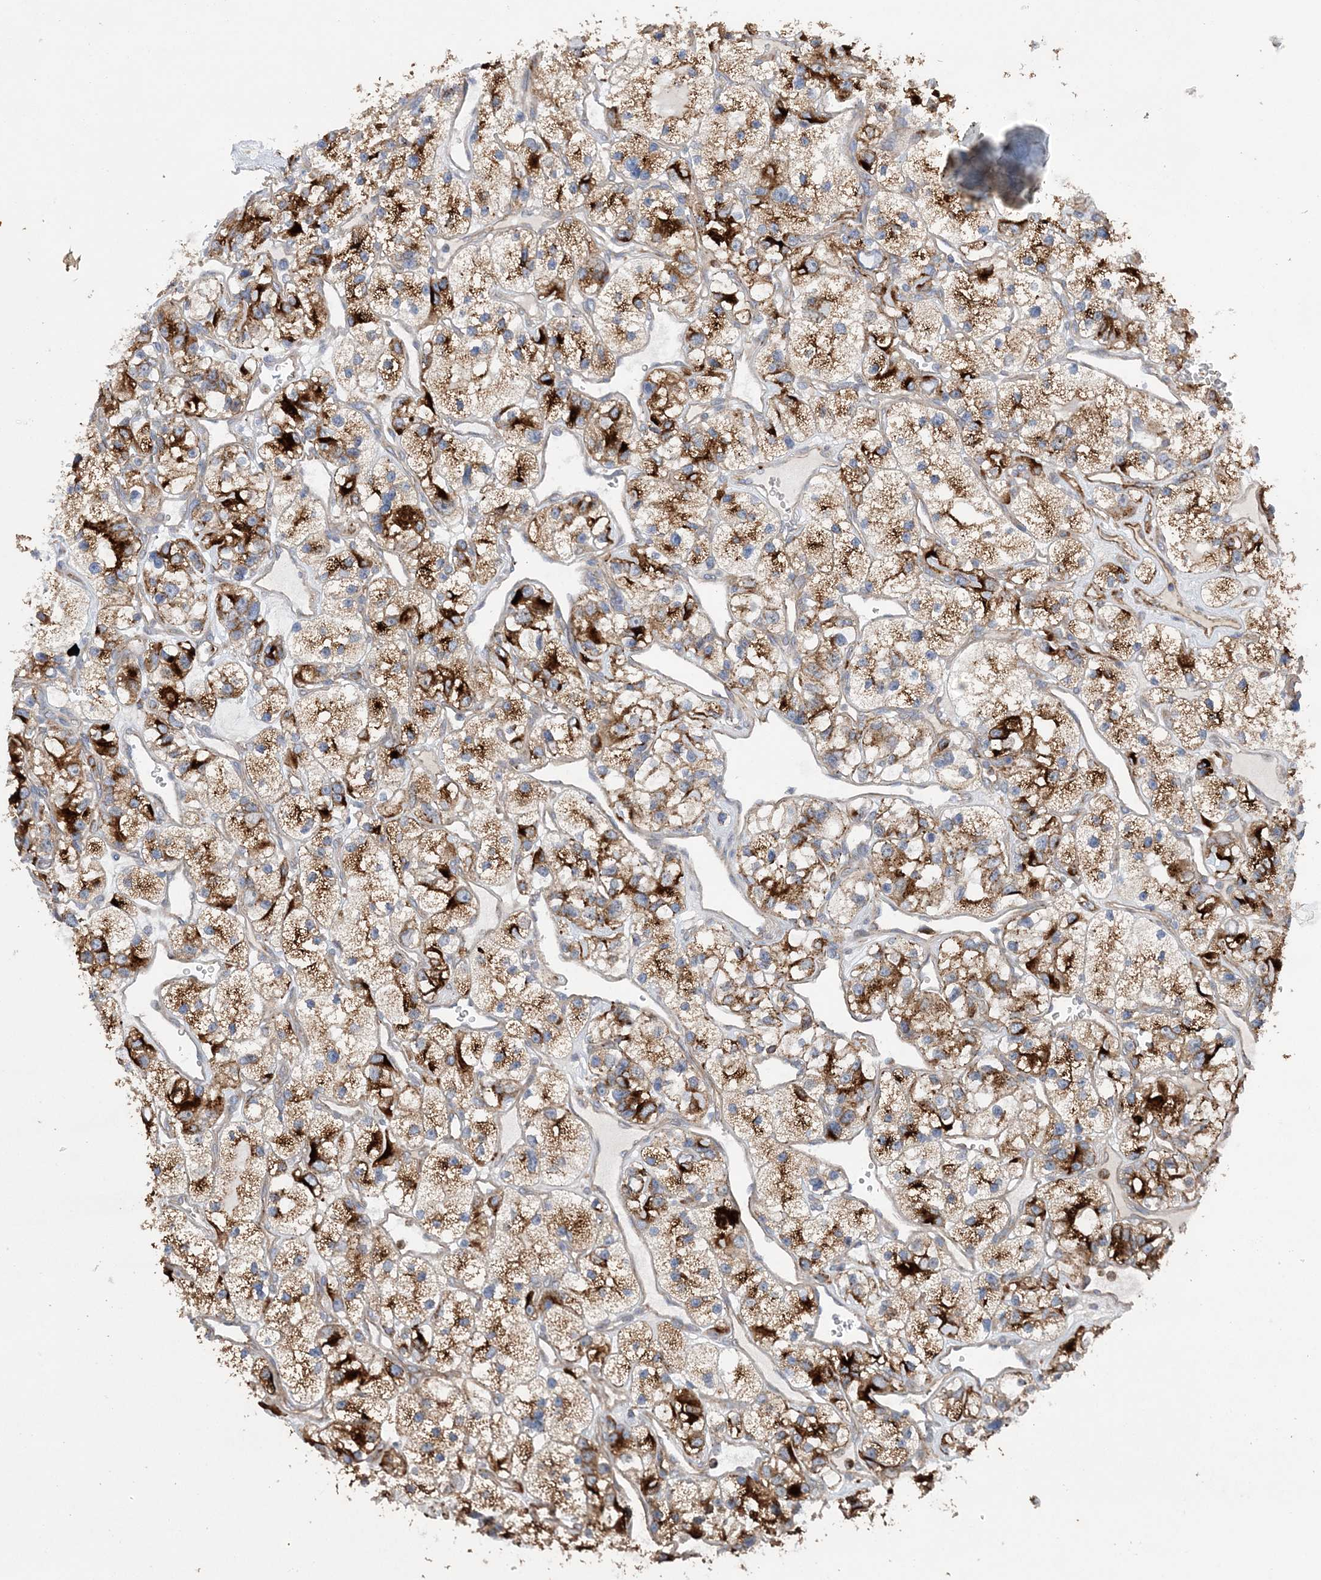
{"staining": {"intensity": "strong", "quantity": "25%-75%", "location": "cytoplasmic/membranous"}, "tissue": "renal cancer", "cell_type": "Tumor cells", "image_type": "cancer", "snomed": [{"axis": "morphology", "description": "Adenocarcinoma, NOS"}, {"axis": "topography", "description": "Kidney"}], "caption": "Immunohistochemistry (IHC) histopathology image of human renal cancer stained for a protein (brown), which displays high levels of strong cytoplasmic/membranous staining in about 25%-75% of tumor cells.", "gene": "PTTG1IP", "patient": {"sex": "female", "age": 57}}